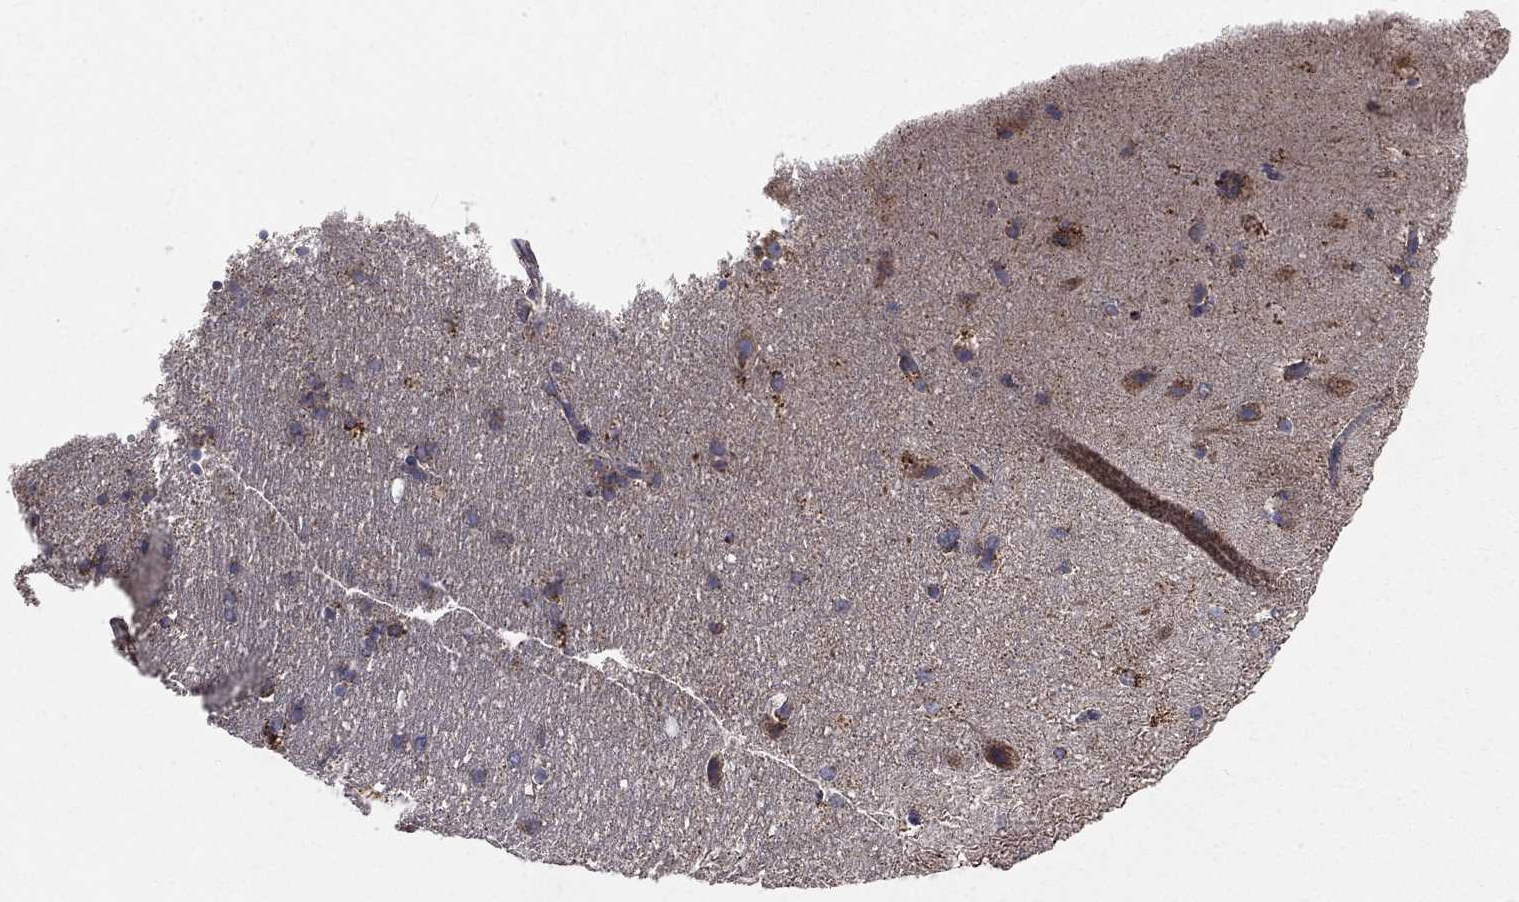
{"staining": {"intensity": "moderate", "quantity": "25%-75%", "location": "cytoplasmic/membranous"}, "tissue": "hippocampus", "cell_type": "Glial cells", "image_type": "normal", "snomed": [{"axis": "morphology", "description": "Normal tissue, NOS"}, {"axis": "topography", "description": "Hippocampus"}], "caption": "The immunohistochemical stain highlights moderate cytoplasmic/membranous expression in glial cells of benign hippocampus. The protein is shown in brown color, while the nuclei are stained blue.", "gene": "HADH", "patient": {"sex": "male", "age": 51}}